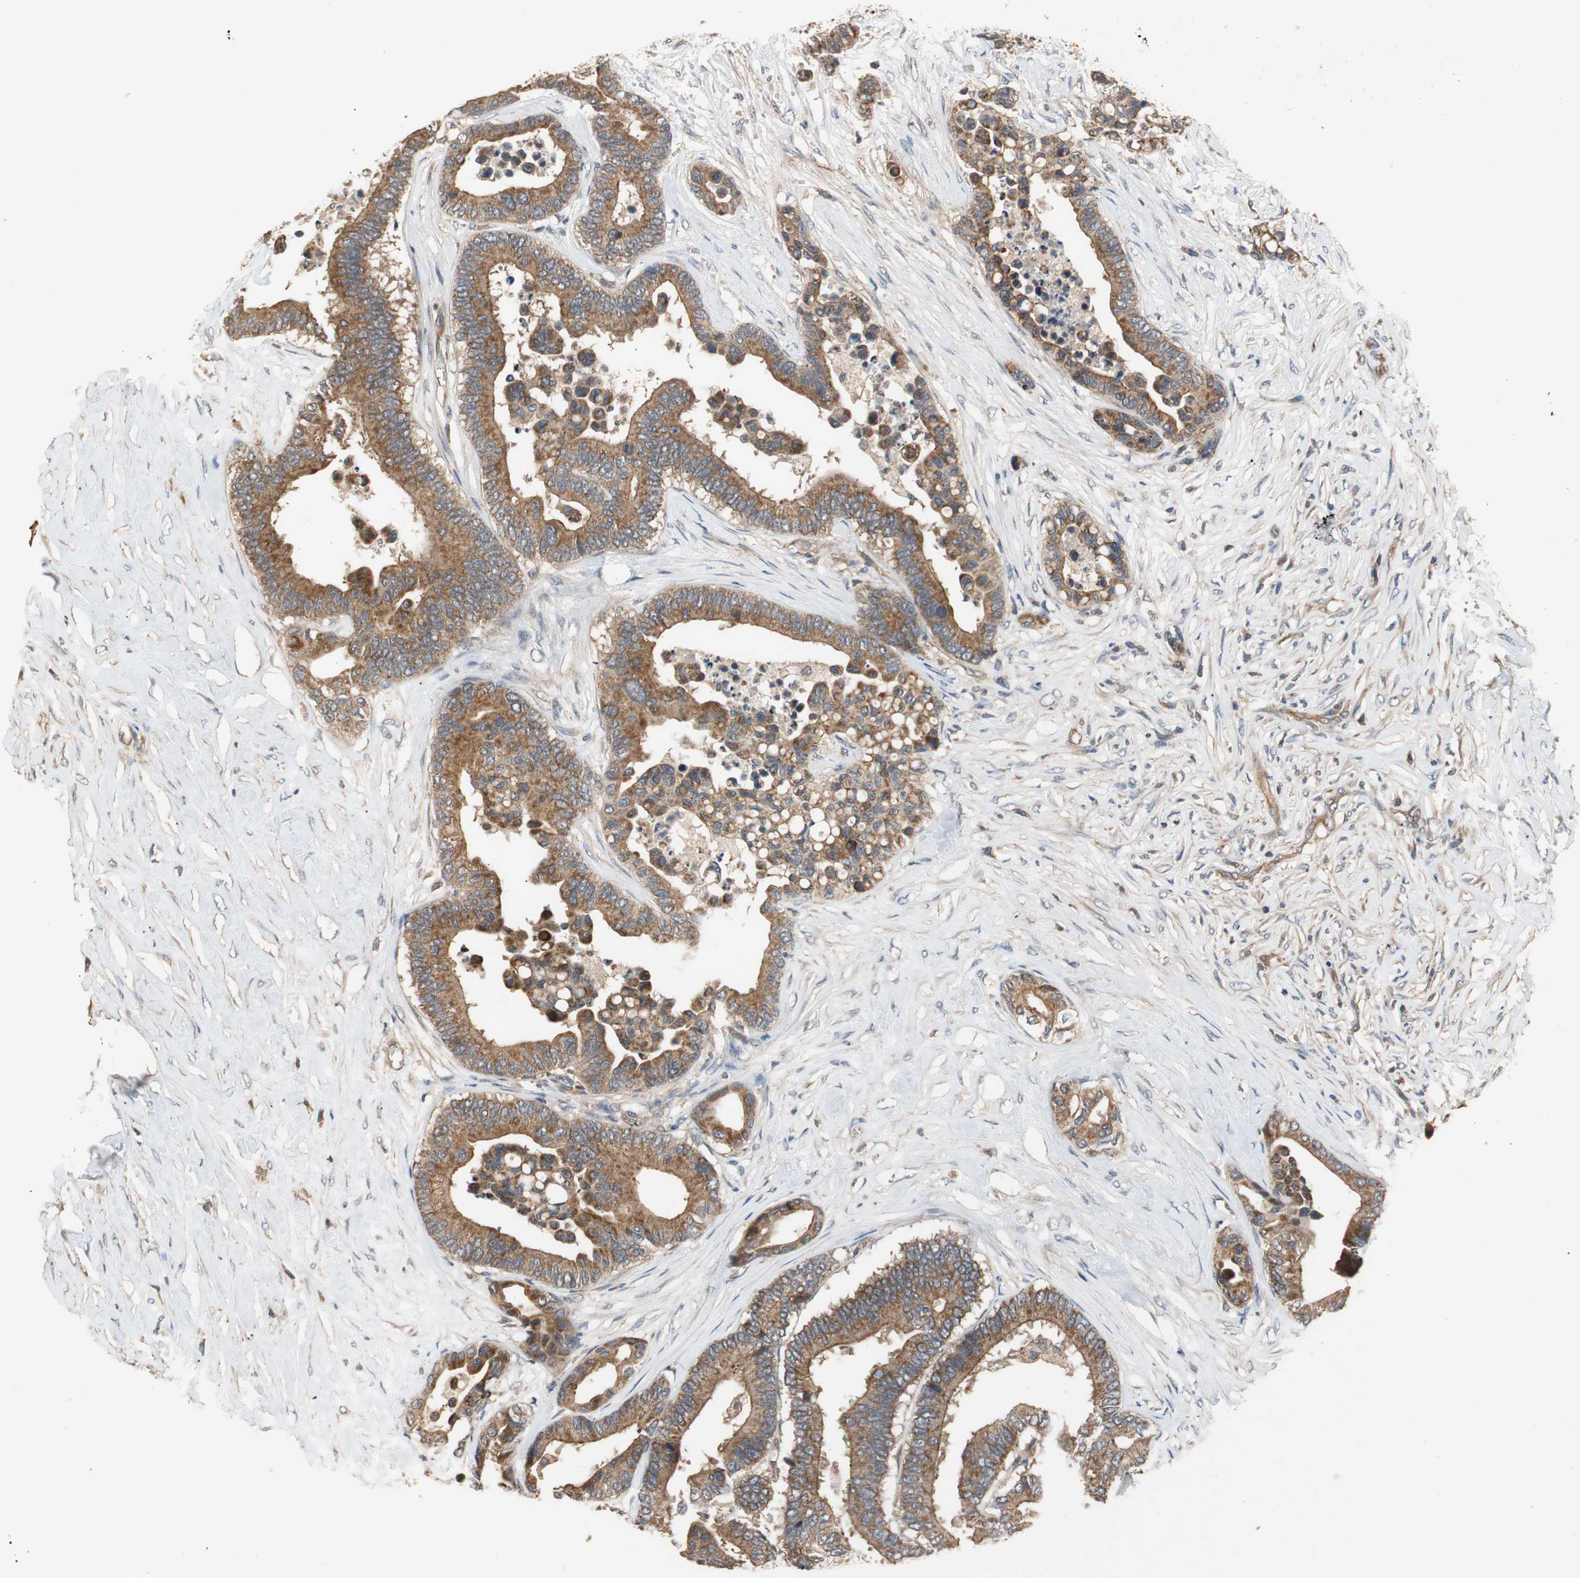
{"staining": {"intensity": "moderate", "quantity": ">75%", "location": "cytoplasmic/membranous"}, "tissue": "colorectal cancer", "cell_type": "Tumor cells", "image_type": "cancer", "snomed": [{"axis": "morphology", "description": "Normal tissue, NOS"}, {"axis": "morphology", "description": "Adenocarcinoma, NOS"}, {"axis": "topography", "description": "Colon"}], "caption": "Adenocarcinoma (colorectal) stained for a protein (brown) shows moderate cytoplasmic/membranous positive staining in approximately >75% of tumor cells.", "gene": "MAP4K2", "patient": {"sex": "male", "age": 82}}